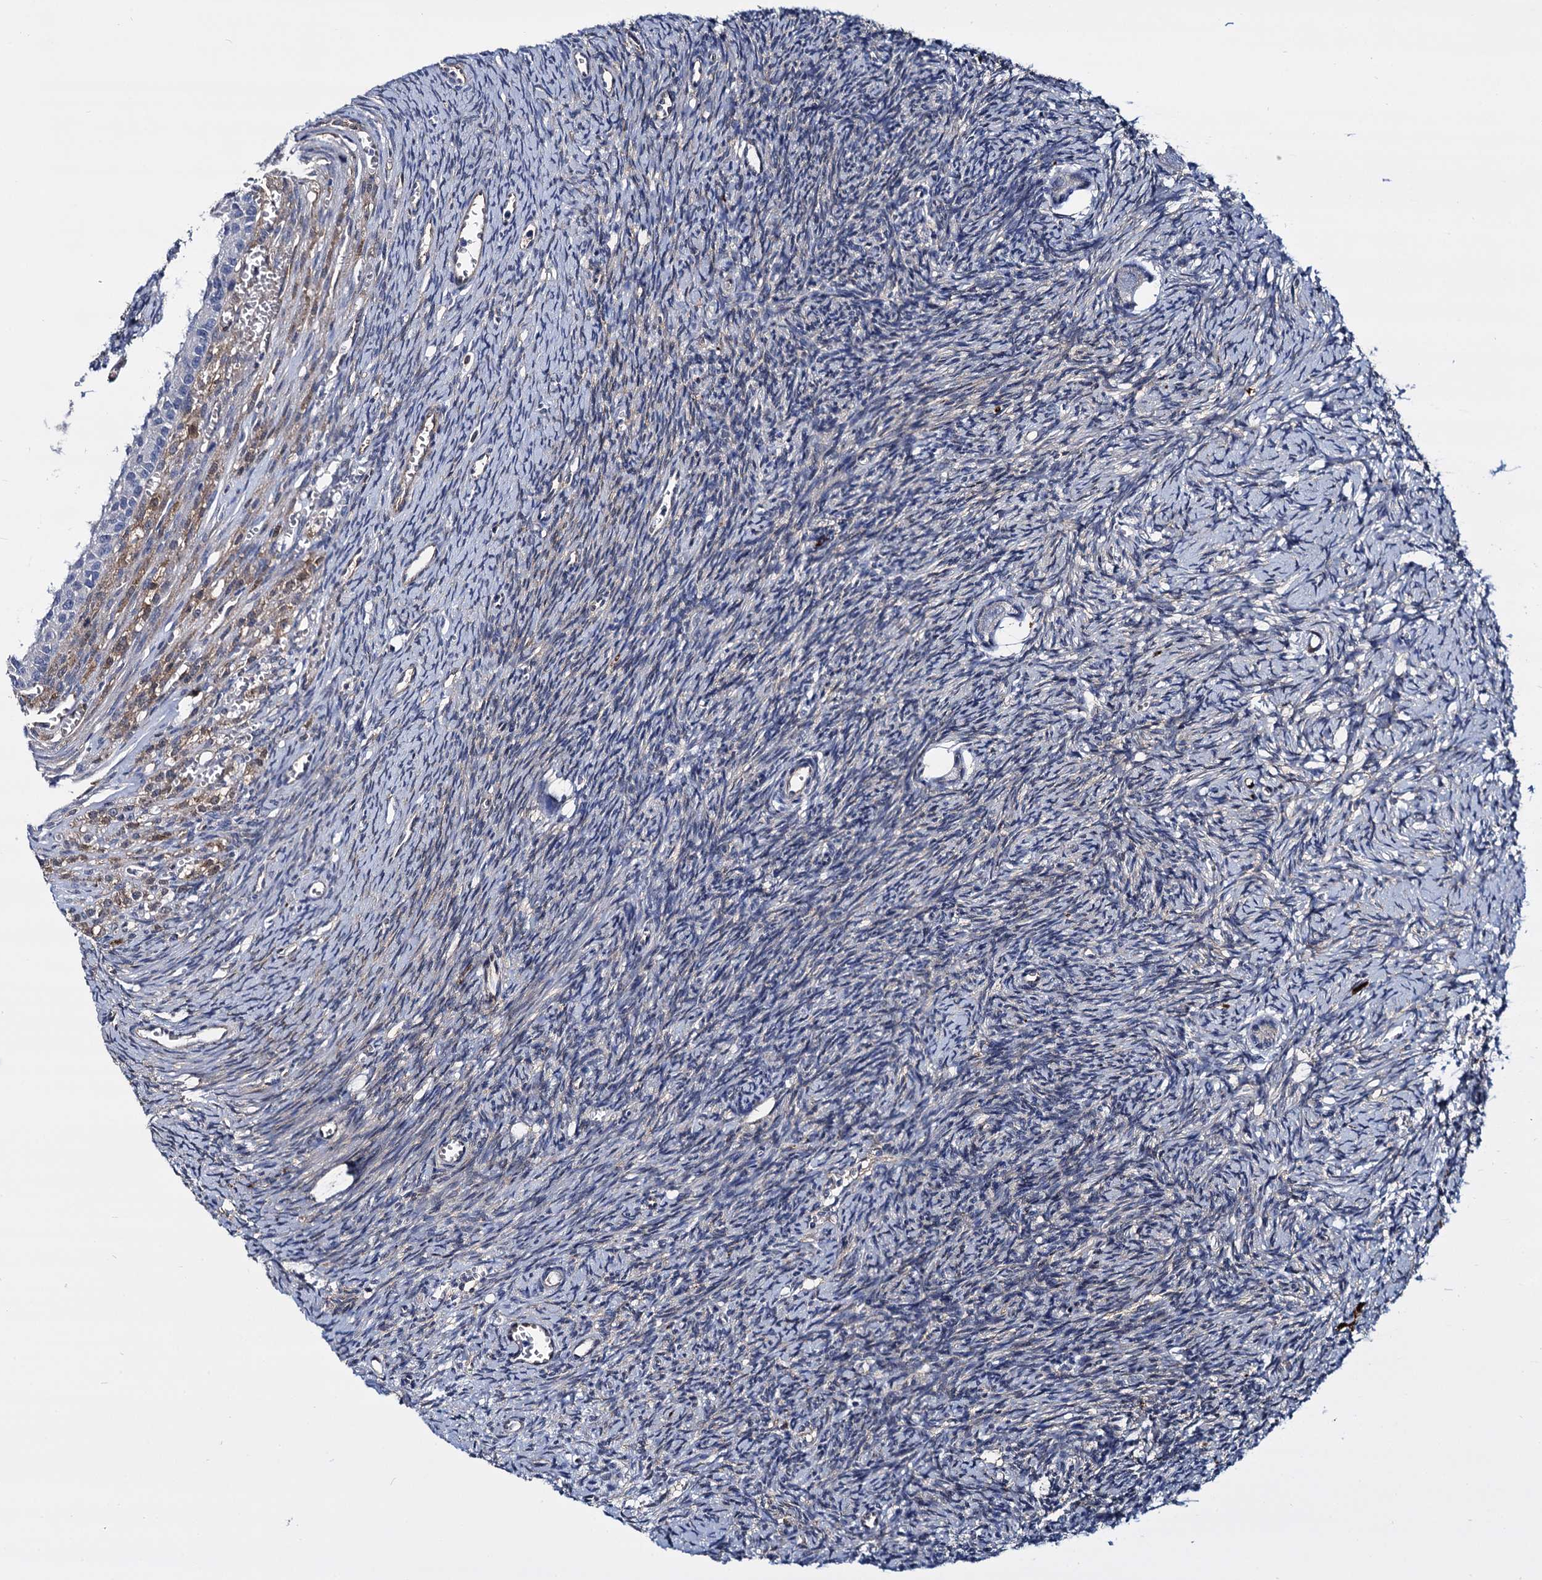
{"staining": {"intensity": "negative", "quantity": "none", "location": "none"}, "tissue": "ovary", "cell_type": "Follicle cells", "image_type": "normal", "snomed": [{"axis": "morphology", "description": "Normal tissue, NOS"}, {"axis": "topography", "description": "Ovary"}], "caption": "A high-resolution image shows immunohistochemistry (IHC) staining of unremarkable ovary, which reveals no significant expression in follicle cells. (DAB (3,3'-diaminobenzidine) immunohistochemistry with hematoxylin counter stain).", "gene": "STXBP1", "patient": {"sex": "female", "age": 39}}